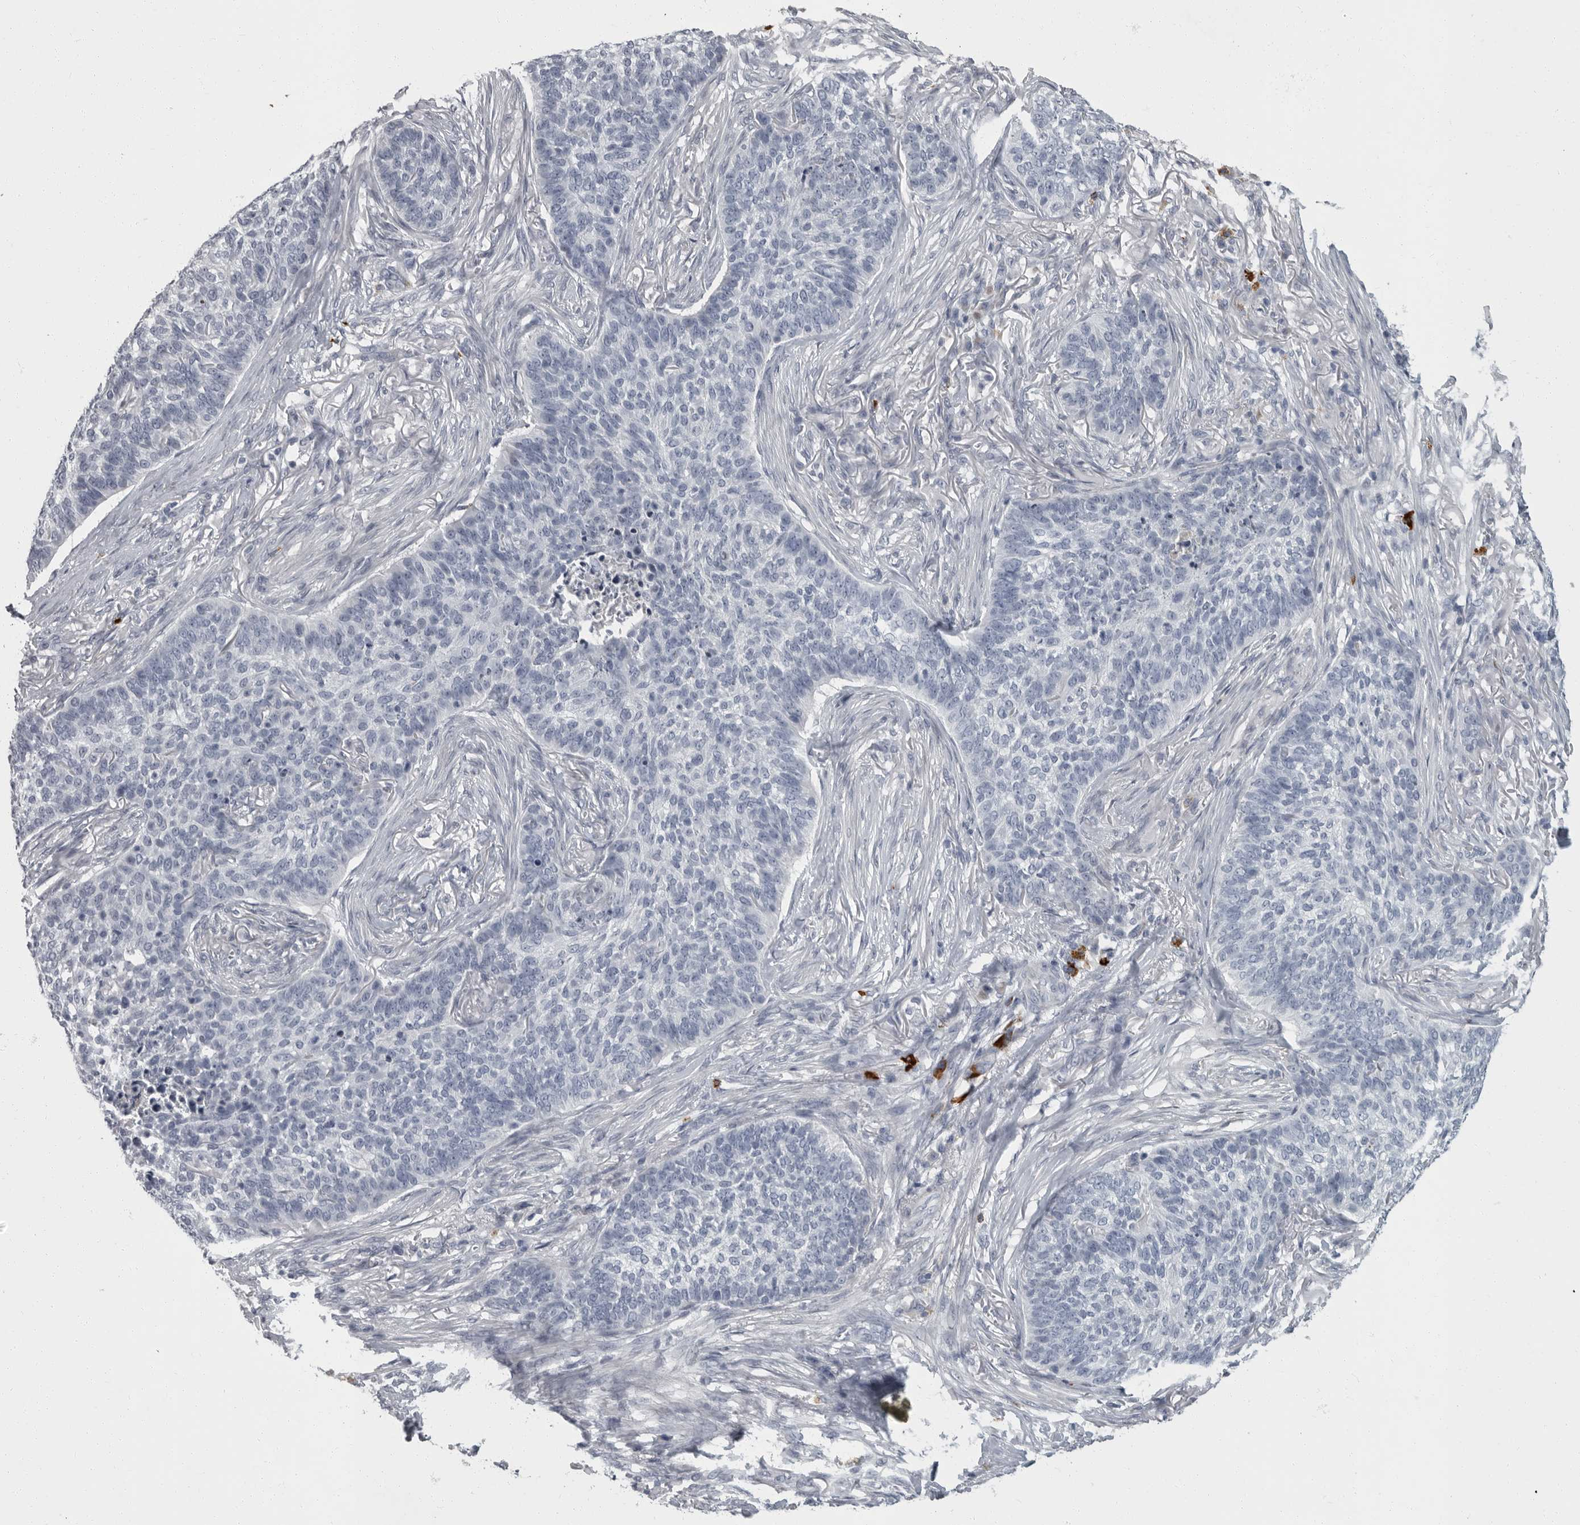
{"staining": {"intensity": "negative", "quantity": "none", "location": "none"}, "tissue": "skin cancer", "cell_type": "Tumor cells", "image_type": "cancer", "snomed": [{"axis": "morphology", "description": "Basal cell carcinoma"}, {"axis": "topography", "description": "Skin"}], "caption": "High power microscopy image of an immunohistochemistry photomicrograph of skin basal cell carcinoma, revealing no significant expression in tumor cells. Nuclei are stained in blue.", "gene": "SLC25A39", "patient": {"sex": "male", "age": 85}}